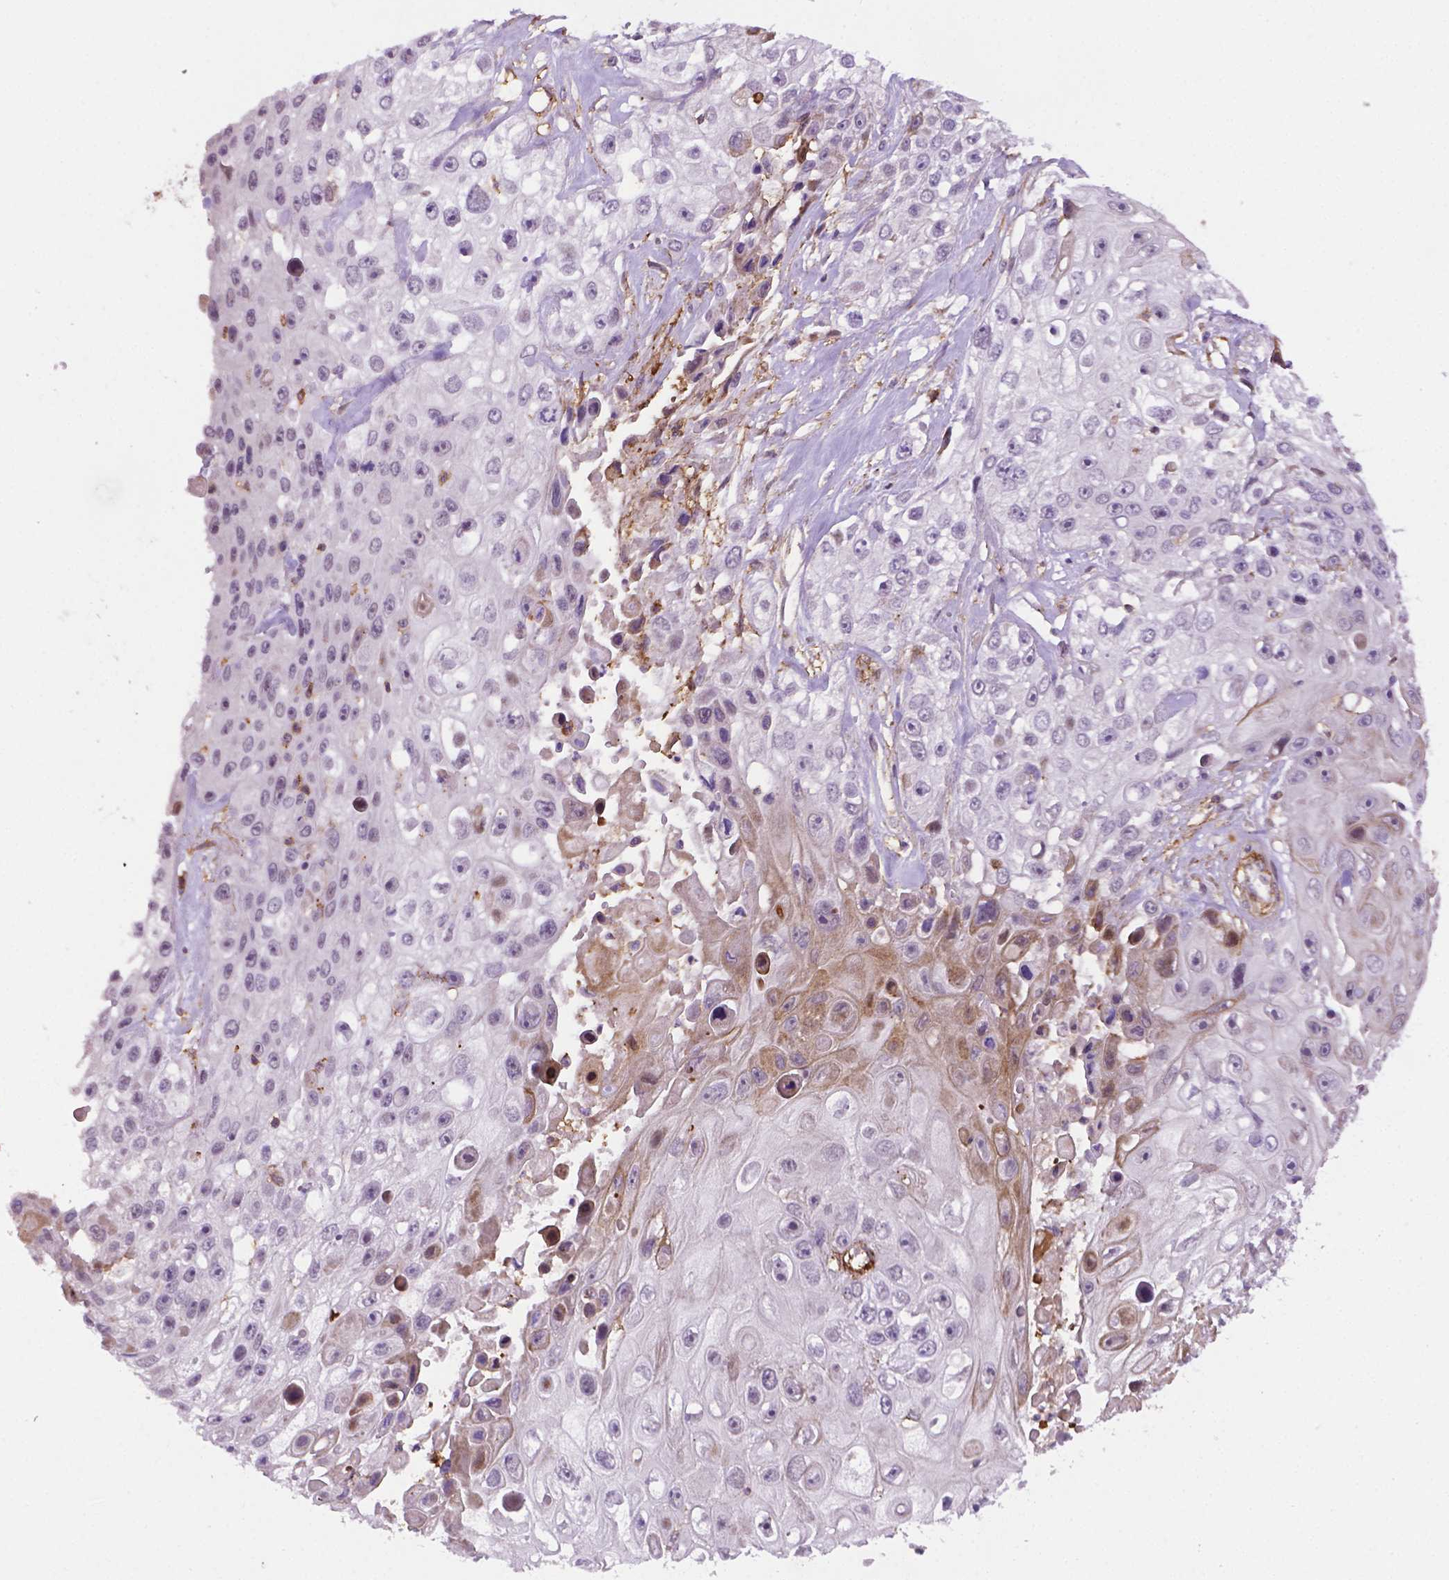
{"staining": {"intensity": "negative", "quantity": "none", "location": "none"}, "tissue": "skin cancer", "cell_type": "Tumor cells", "image_type": "cancer", "snomed": [{"axis": "morphology", "description": "Squamous cell carcinoma, NOS"}, {"axis": "topography", "description": "Skin"}], "caption": "The photomicrograph displays no significant expression in tumor cells of skin cancer (squamous cell carcinoma). (DAB immunohistochemistry (IHC) with hematoxylin counter stain).", "gene": "ACAD10", "patient": {"sex": "male", "age": 82}}